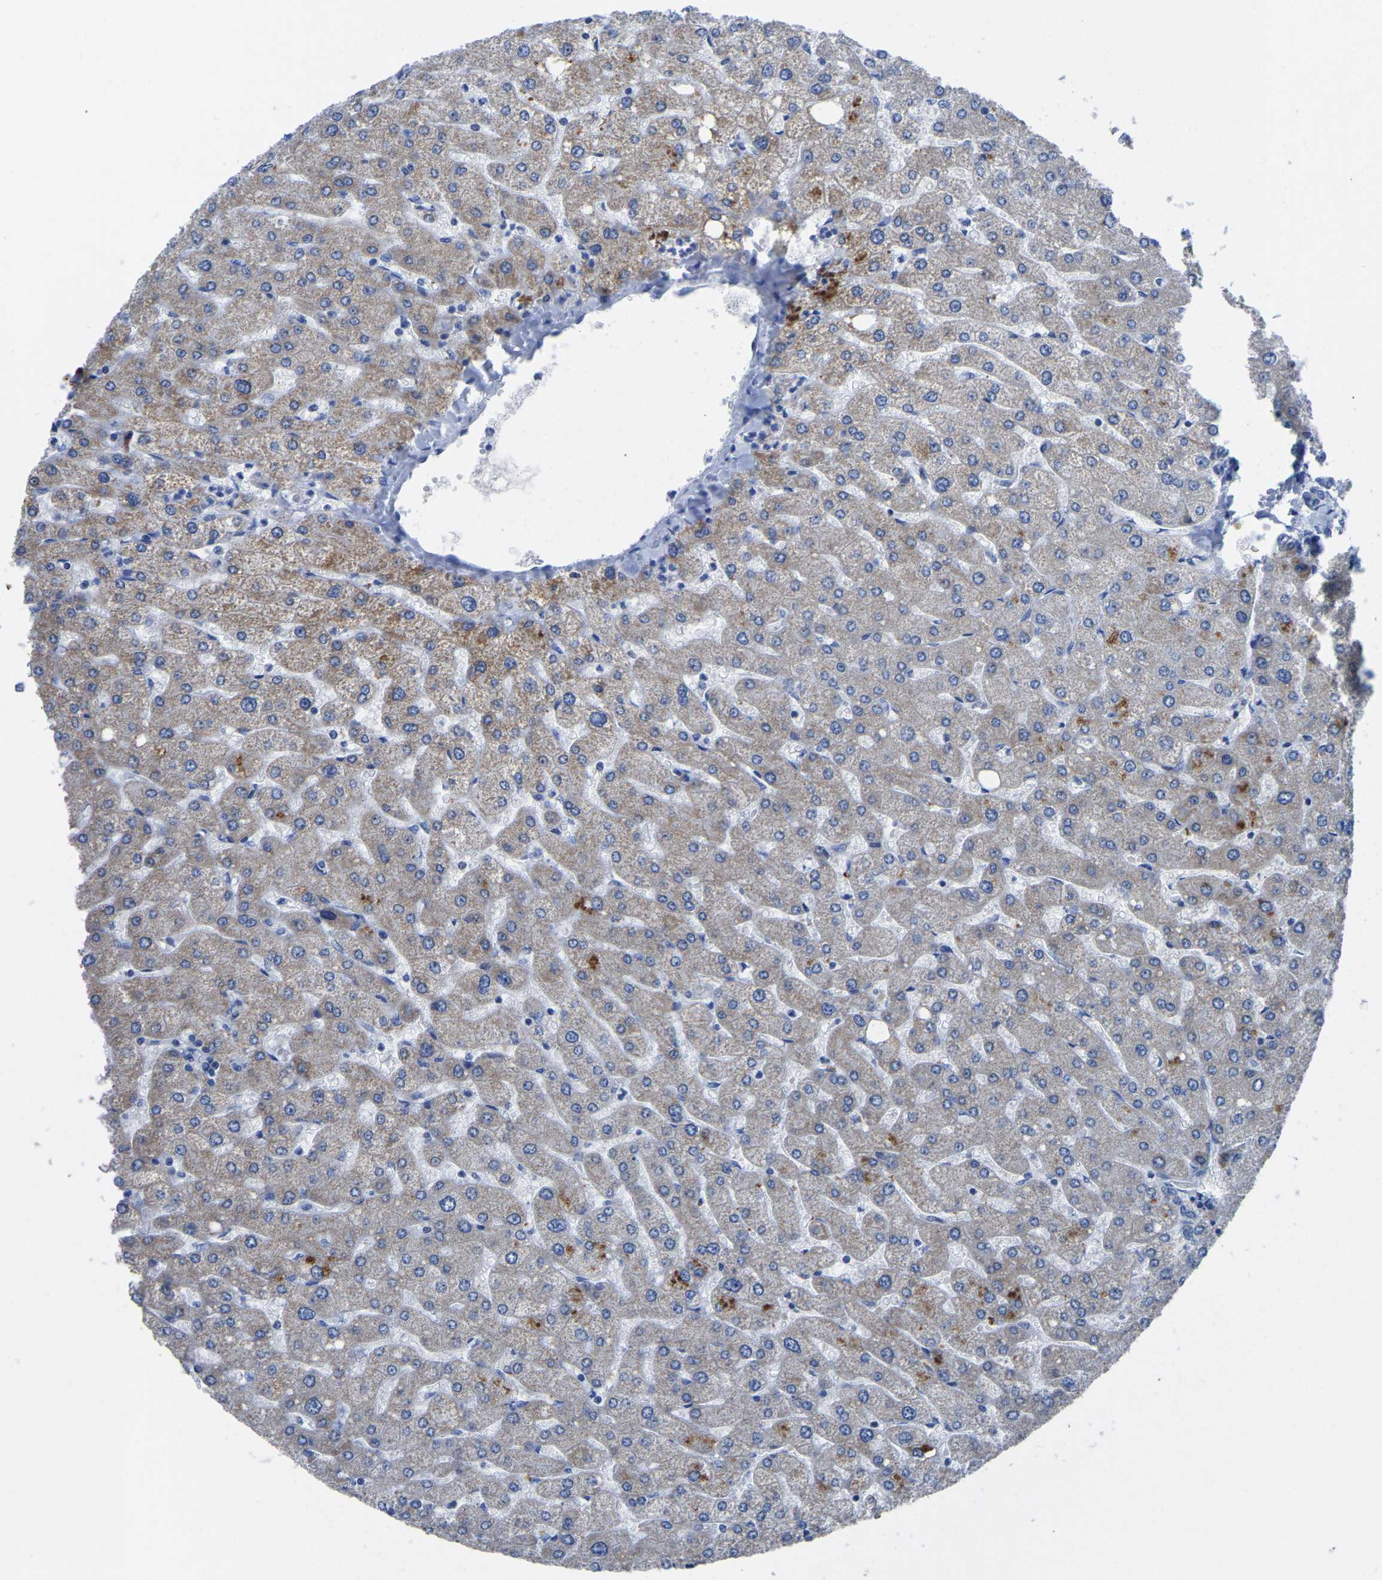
{"staining": {"intensity": "negative", "quantity": "none", "location": "none"}, "tissue": "liver", "cell_type": "Cholangiocytes", "image_type": "normal", "snomed": [{"axis": "morphology", "description": "Normal tissue, NOS"}, {"axis": "topography", "description": "Liver"}], "caption": "Cholangiocytes are negative for protein expression in normal human liver. Brightfield microscopy of IHC stained with DAB (brown) and hematoxylin (blue), captured at high magnification.", "gene": "ETFA", "patient": {"sex": "male", "age": 55}}